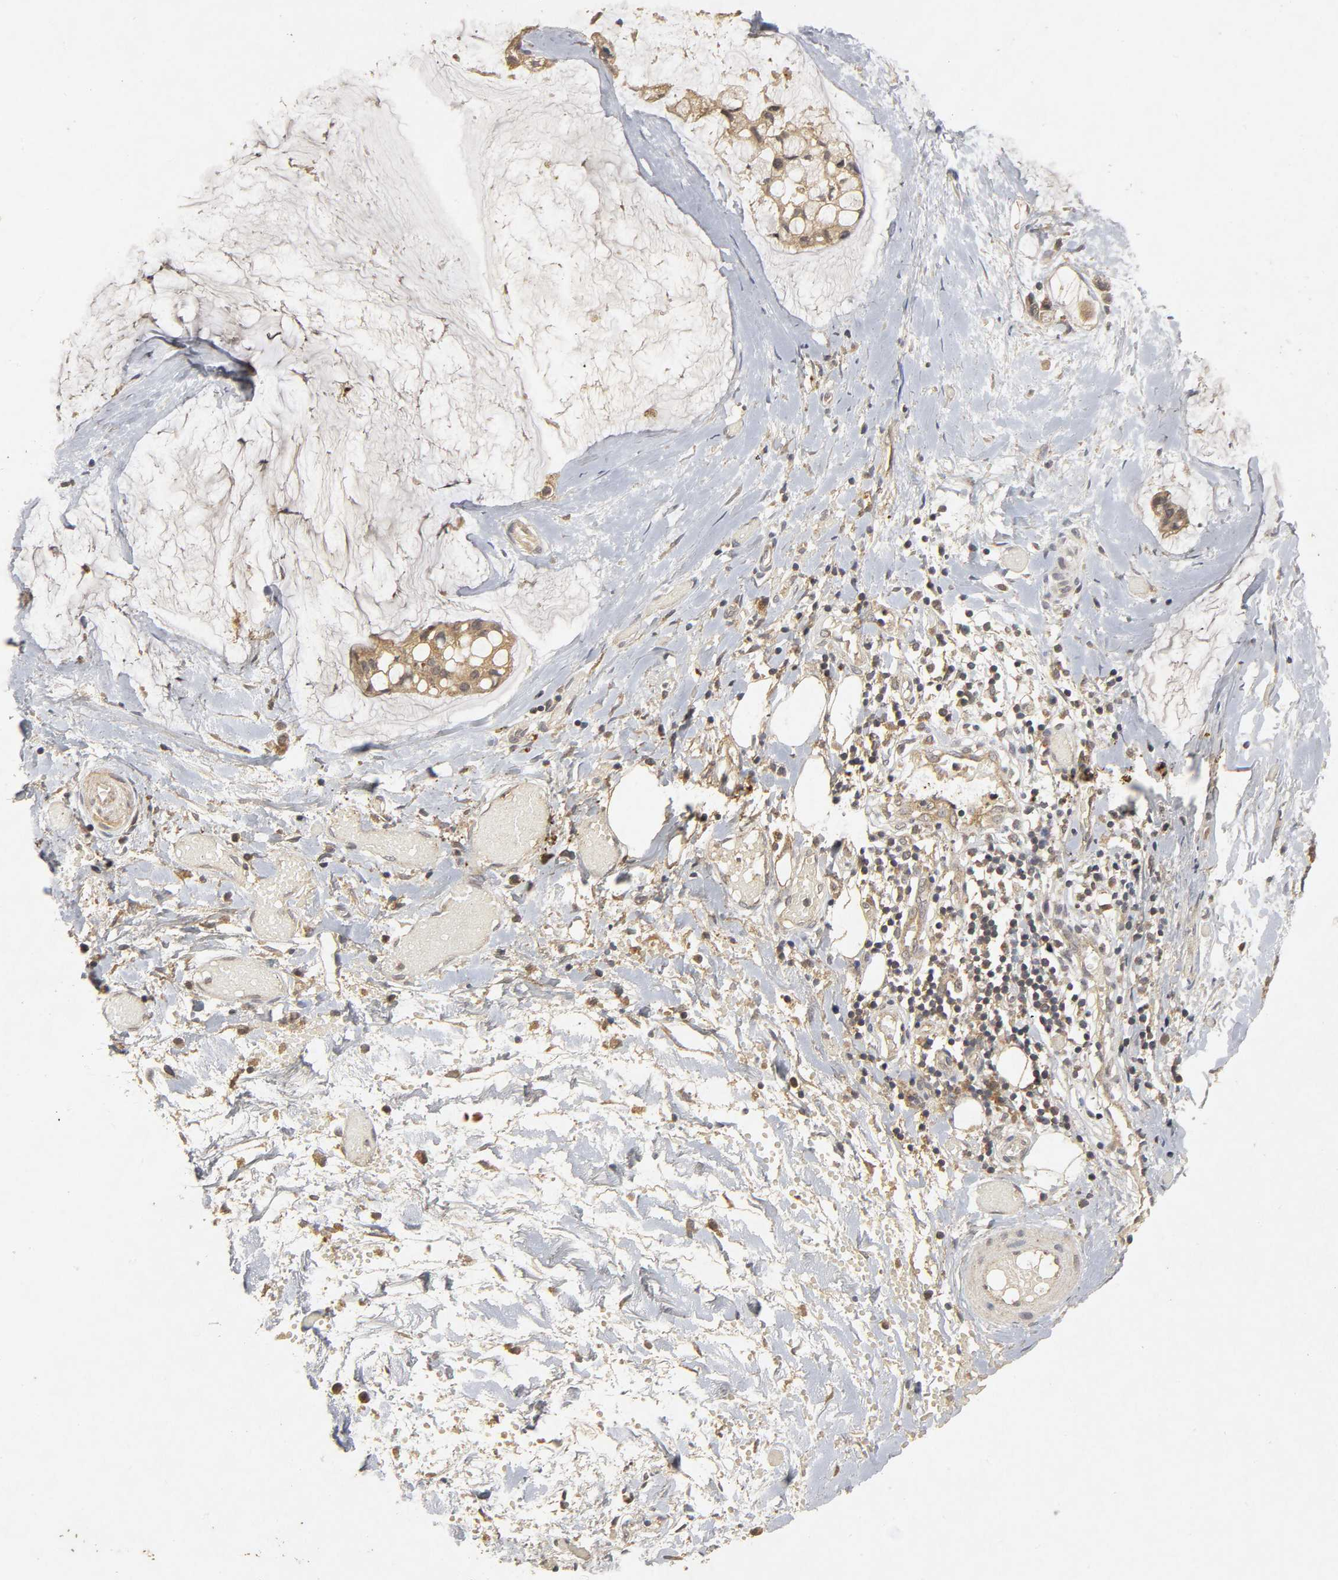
{"staining": {"intensity": "weak", "quantity": ">75%", "location": "cytoplasmic/membranous"}, "tissue": "ovarian cancer", "cell_type": "Tumor cells", "image_type": "cancer", "snomed": [{"axis": "morphology", "description": "Cystadenocarcinoma, mucinous, NOS"}, {"axis": "topography", "description": "Ovary"}], "caption": "Brown immunohistochemical staining in human mucinous cystadenocarcinoma (ovarian) shows weak cytoplasmic/membranous positivity in about >75% of tumor cells.", "gene": "TRAF6", "patient": {"sex": "female", "age": 39}}